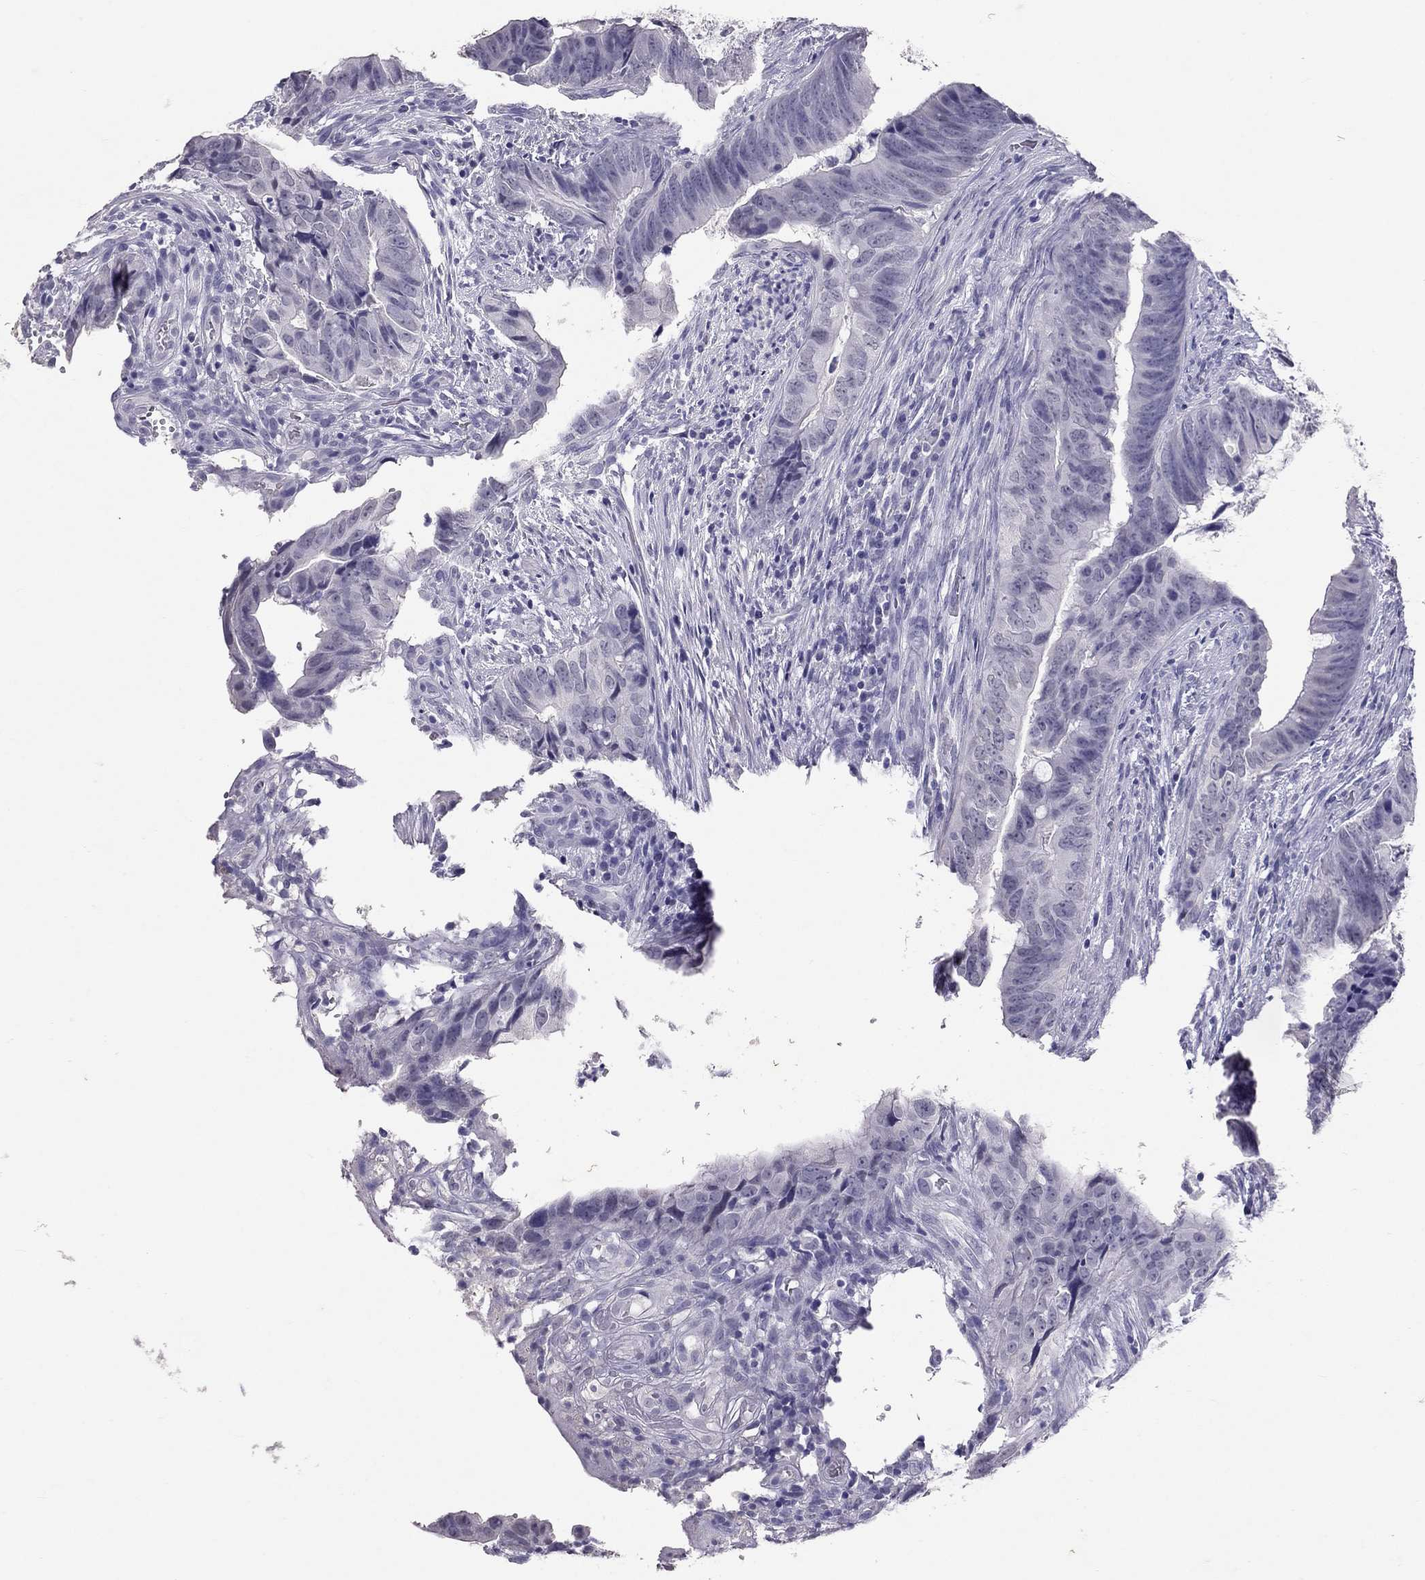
{"staining": {"intensity": "negative", "quantity": "none", "location": "none"}, "tissue": "colorectal cancer", "cell_type": "Tumor cells", "image_type": "cancer", "snomed": [{"axis": "morphology", "description": "Adenocarcinoma, NOS"}, {"axis": "topography", "description": "Colon"}], "caption": "Tumor cells show no significant protein staining in colorectal cancer.", "gene": "PSMB11", "patient": {"sex": "female", "age": 82}}